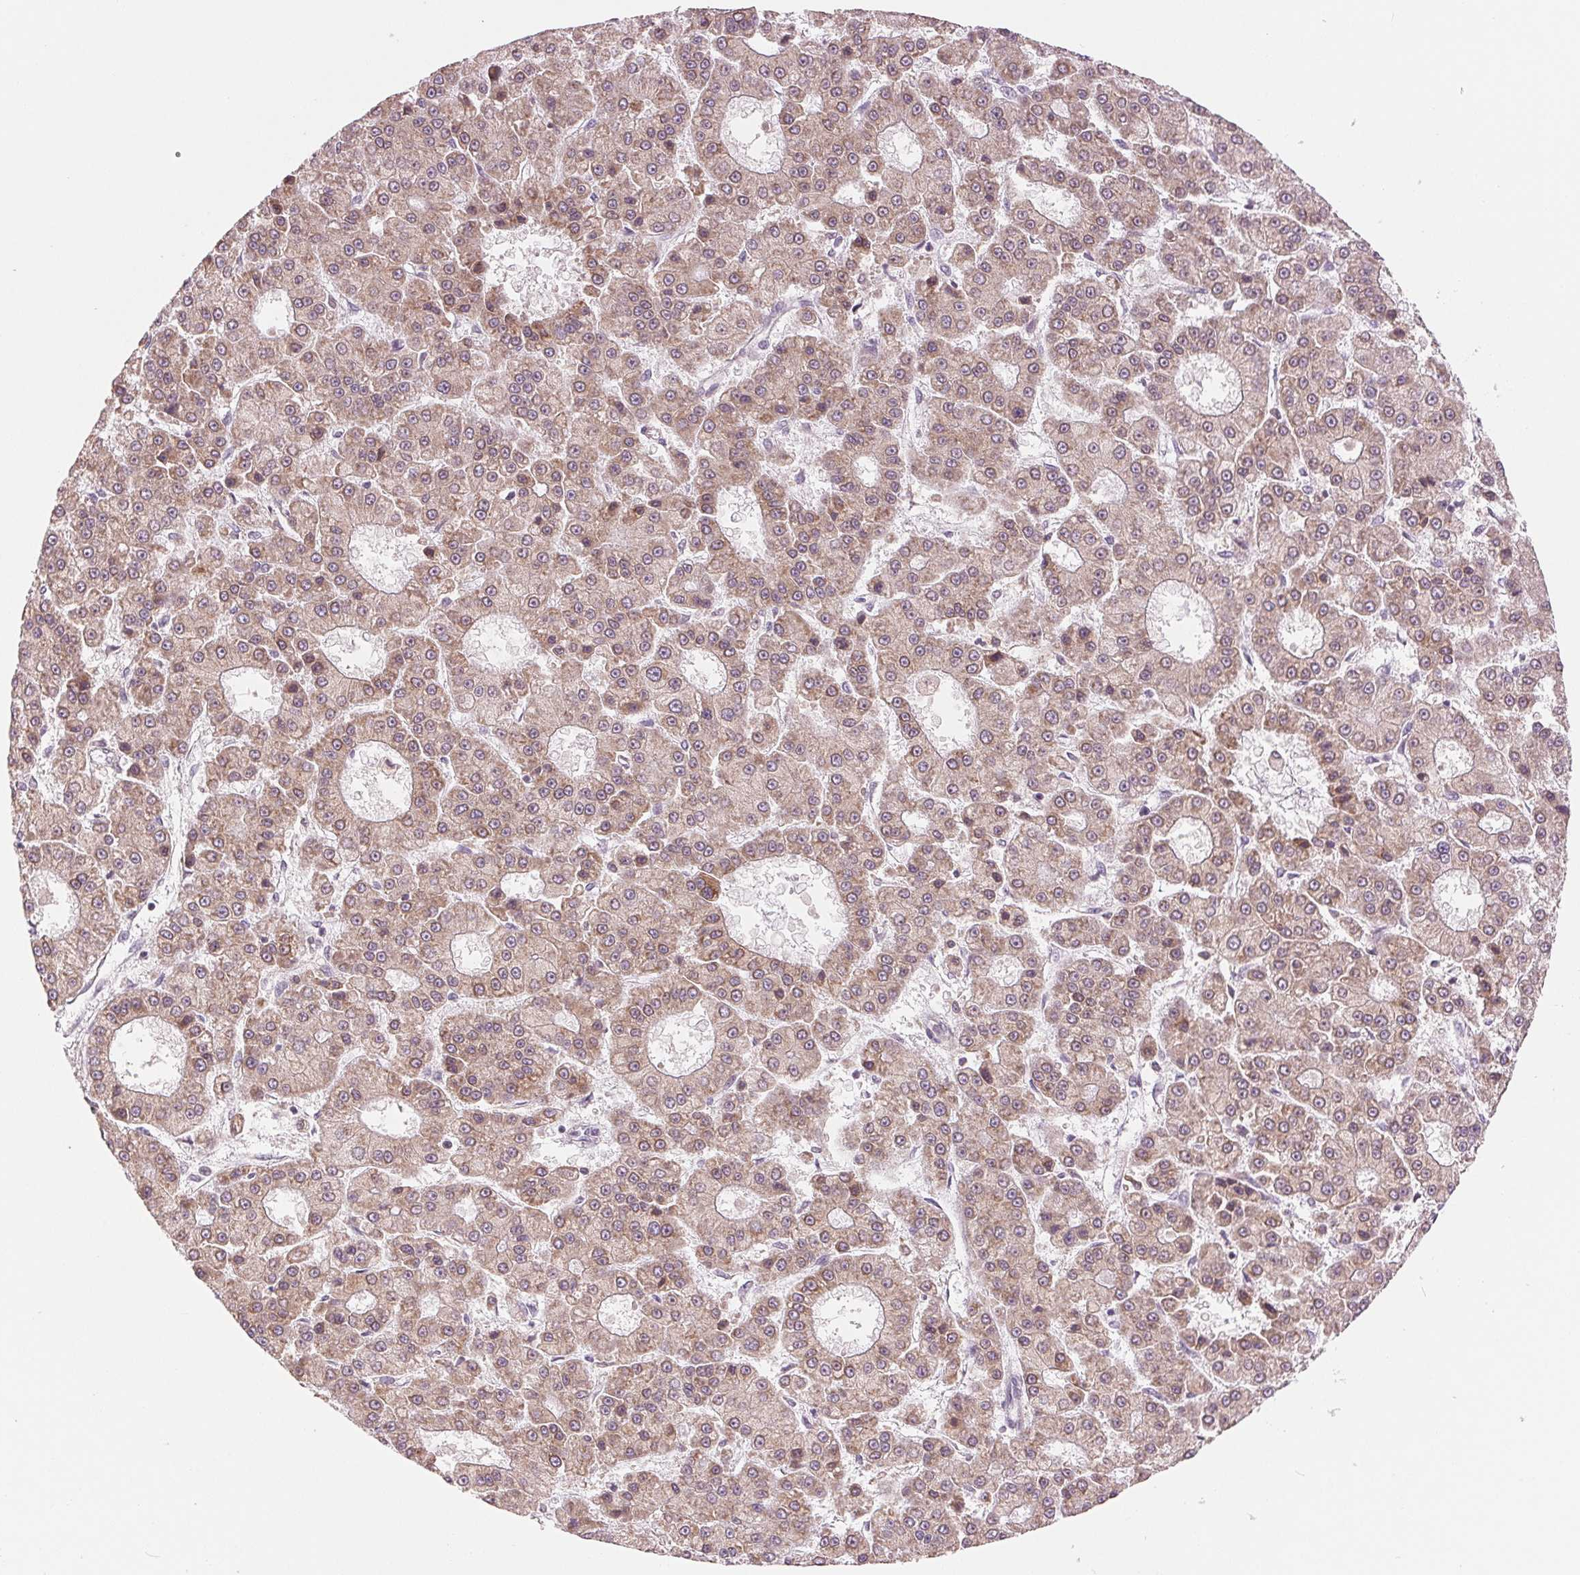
{"staining": {"intensity": "weak", "quantity": ">75%", "location": "cytoplasmic/membranous"}, "tissue": "liver cancer", "cell_type": "Tumor cells", "image_type": "cancer", "snomed": [{"axis": "morphology", "description": "Carcinoma, Hepatocellular, NOS"}, {"axis": "topography", "description": "Liver"}], "caption": "Immunohistochemical staining of human liver cancer displays low levels of weak cytoplasmic/membranous protein expression in about >75% of tumor cells. The staining was performed using DAB, with brown indicating positive protein expression. Nuclei are stained blue with hematoxylin.", "gene": "TECR", "patient": {"sex": "male", "age": 70}}